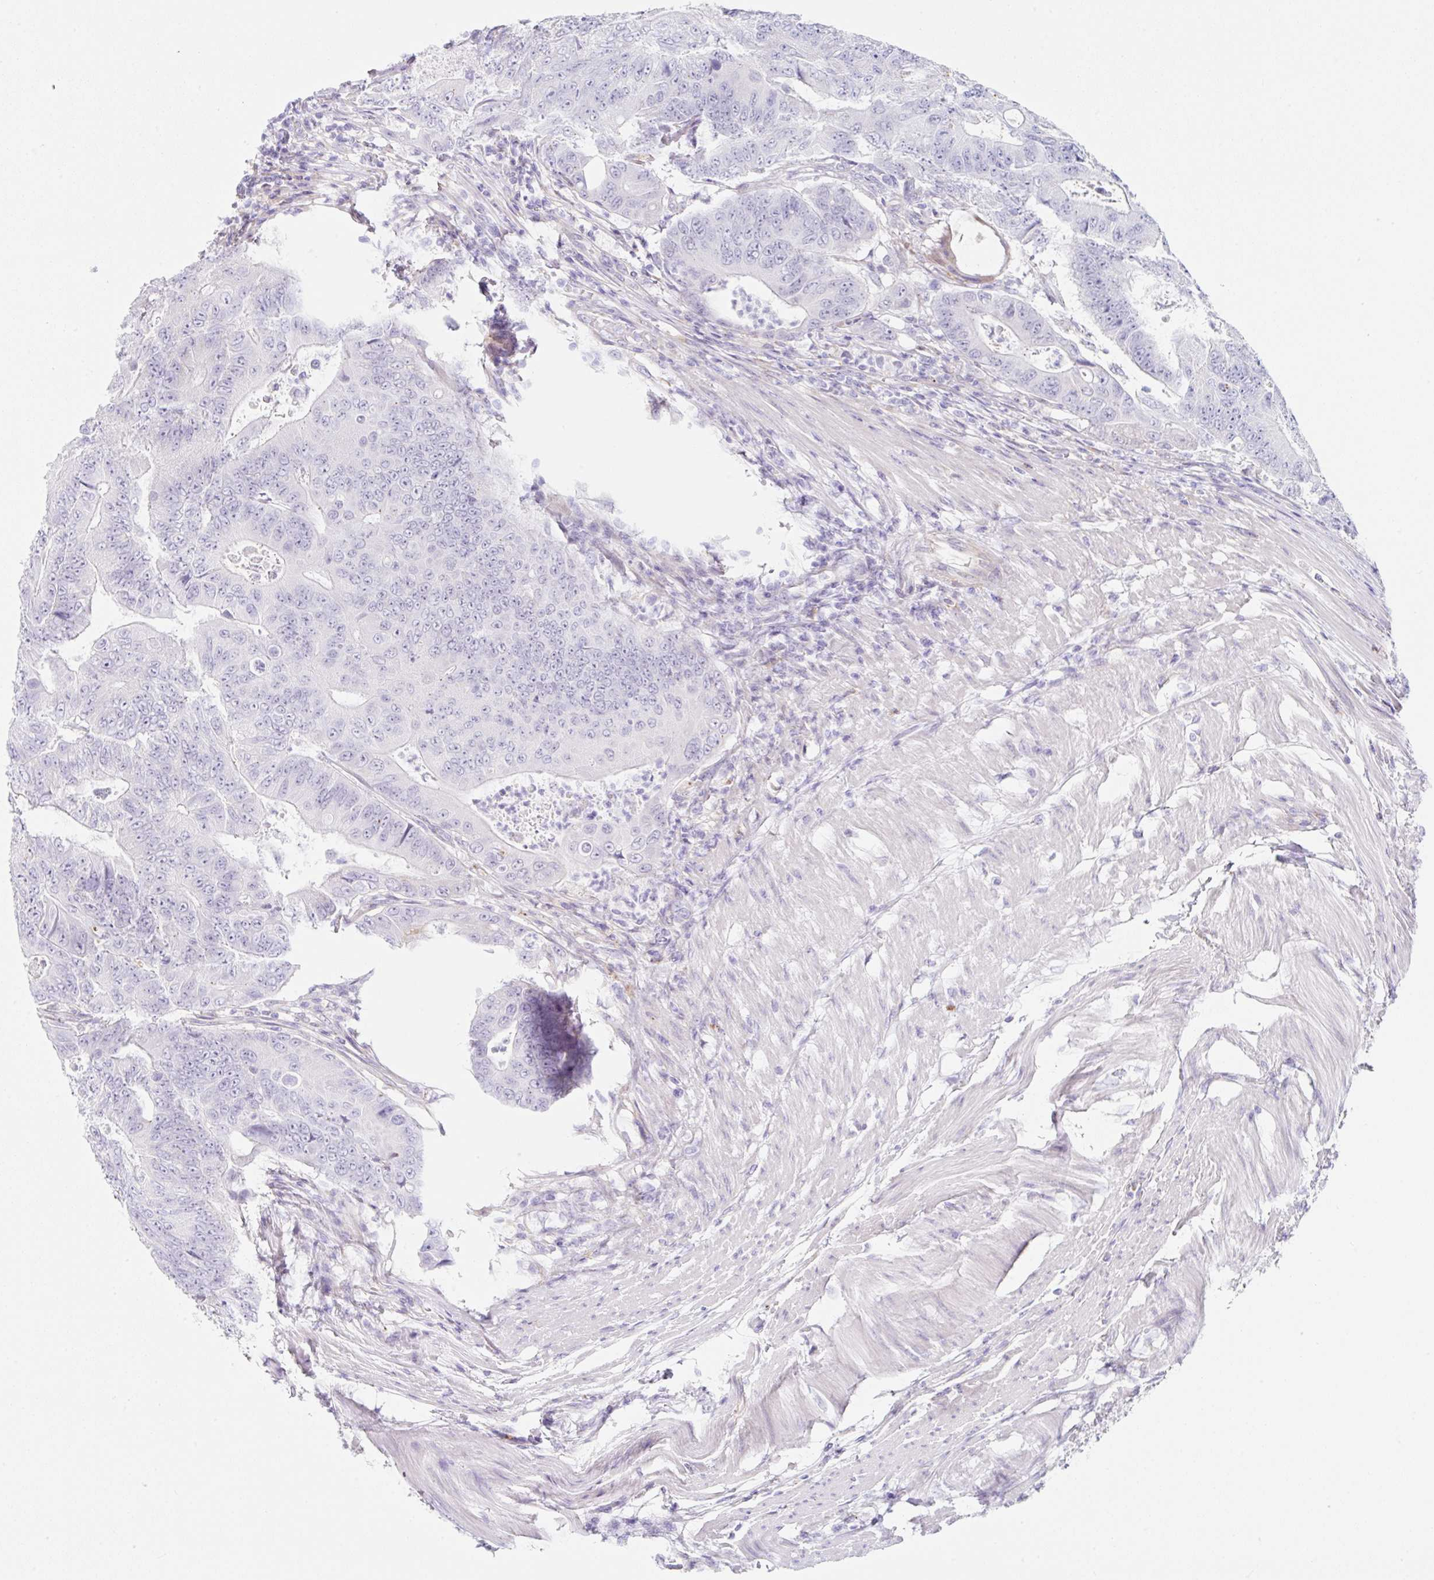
{"staining": {"intensity": "negative", "quantity": "none", "location": "none"}, "tissue": "colorectal cancer", "cell_type": "Tumor cells", "image_type": "cancer", "snomed": [{"axis": "morphology", "description": "Adenocarcinoma, NOS"}, {"axis": "topography", "description": "Colon"}], "caption": "DAB (3,3'-diaminobenzidine) immunohistochemical staining of colorectal adenocarcinoma reveals no significant expression in tumor cells.", "gene": "DKK4", "patient": {"sex": "female", "age": 48}}